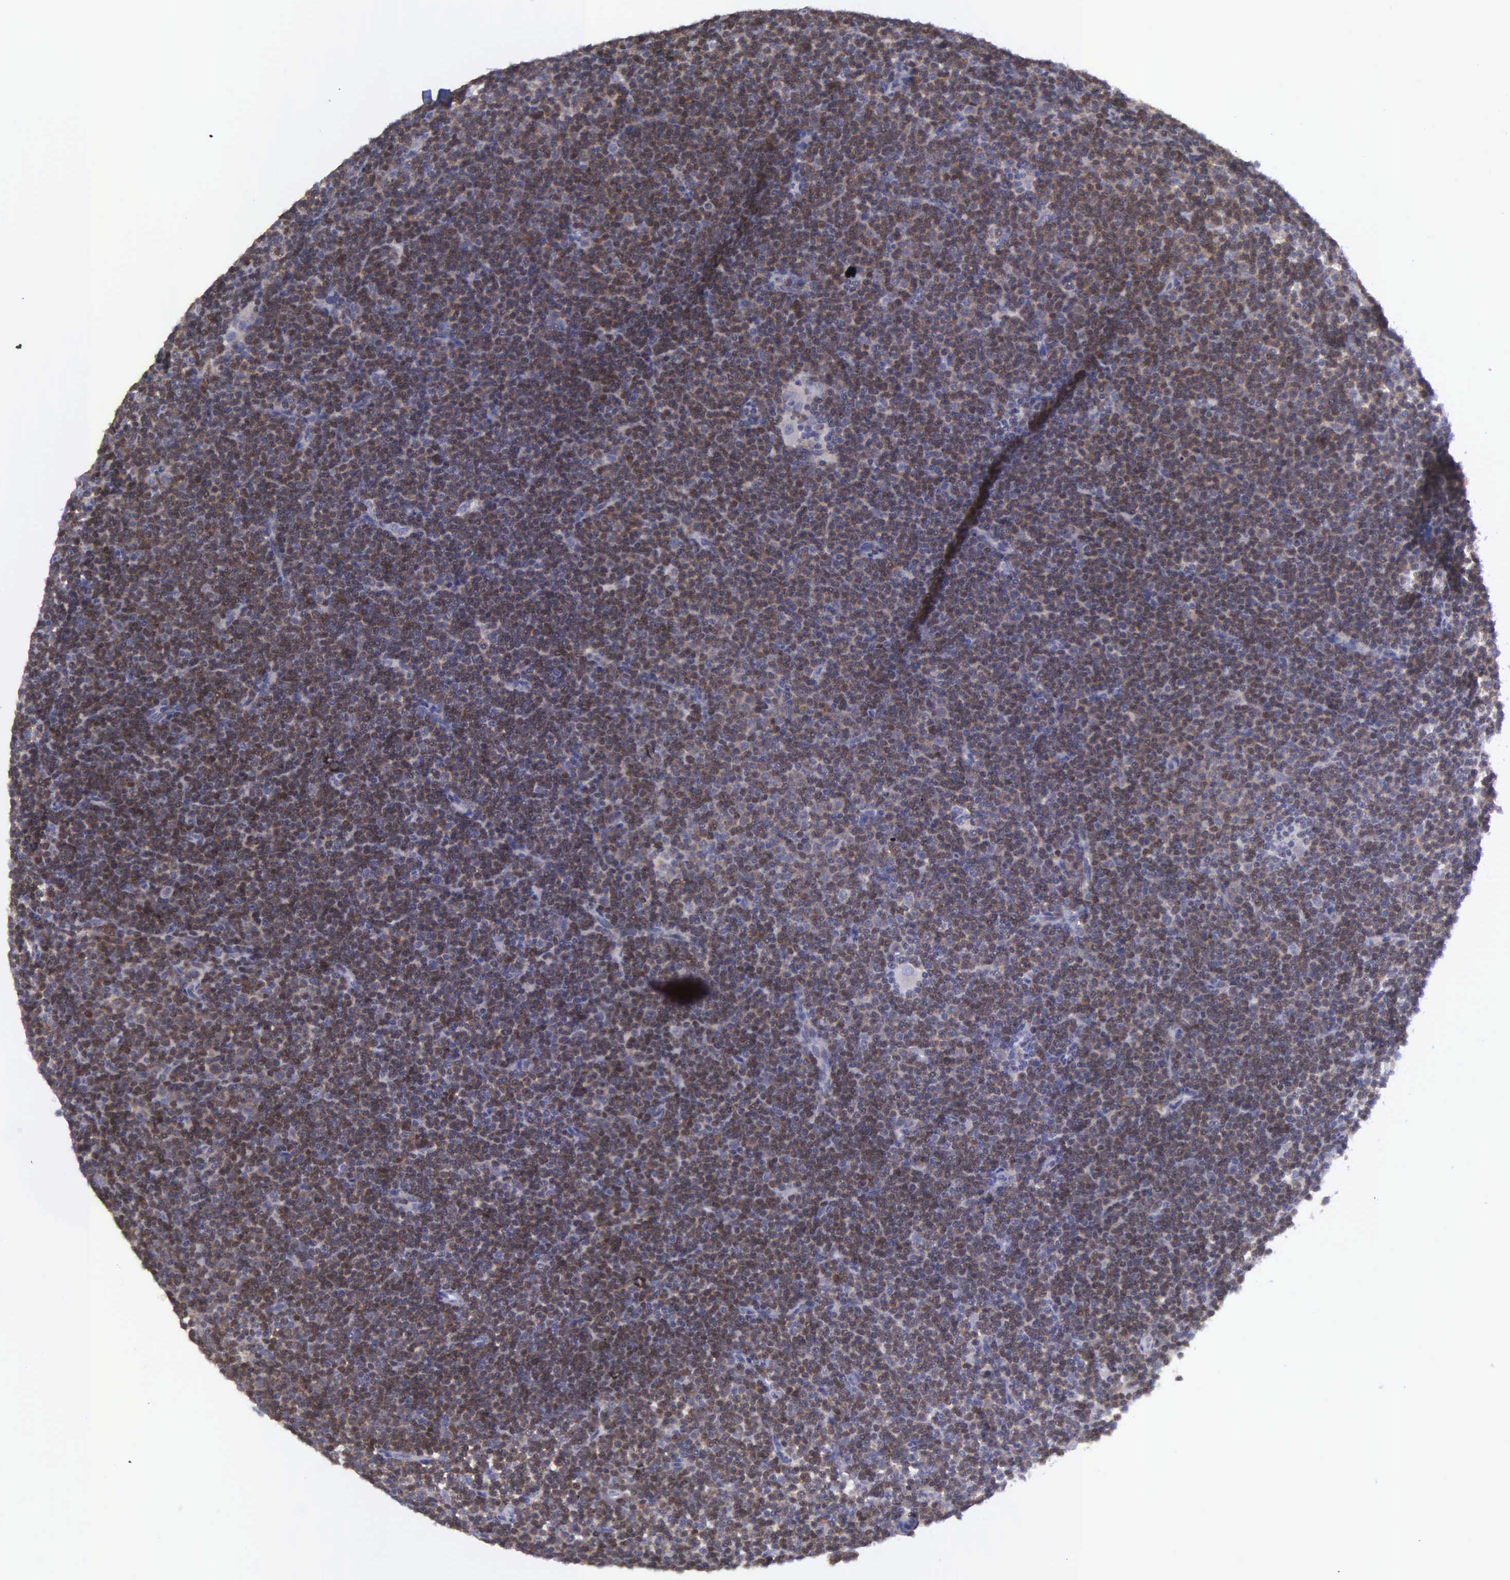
{"staining": {"intensity": "weak", "quantity": ">75%", "location": "cytoplasmic/membranous,nuclear"}, "tissue": "lymphoma", "cell_type": "Tumor cells", "image_type": "cancer", "snomed": [{"axis": "morphology", "description": "Malignant lymphoma, non-Hodgkin's type, Low grade"}, {"axis": "topography", "description": "Lymph node"}], "caption": "Lymphoma stained with a brown dye displays weak cytoplasmic/membranous and nuclear positive expression in about >75% of tumor cells.", "gene": "MICAL3", "patient": {"sex": "female", "age": 69}}